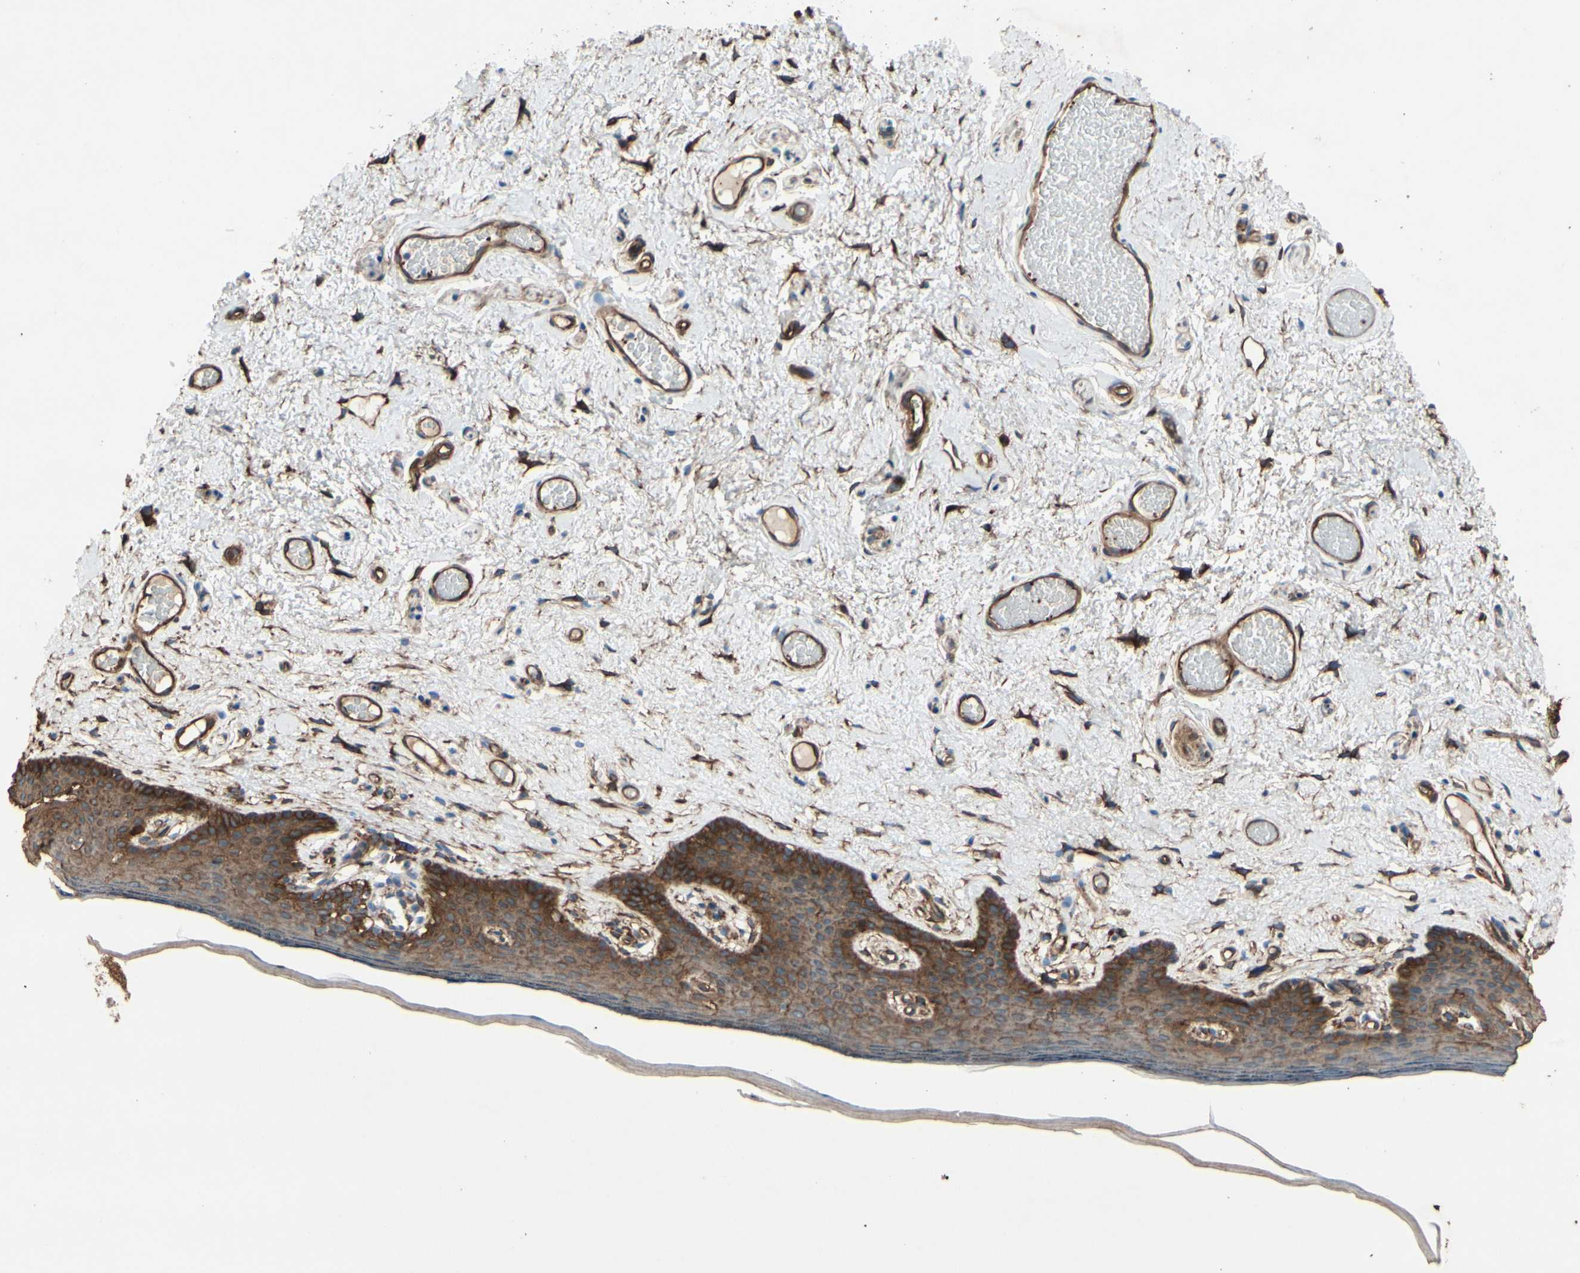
{"staining": {"intensity": "moderate", "quantity": ">75%", "location": "cytoplasmic/membranous"}, "tissue": "skin", "cell_type": "Epidermal cells", "image_type": "normal", "snomed": [{"axis": "morphology", "description": "Normal tissue, NOS"}, {"axis": "topography", "description": "Vulva"}], "caption": "The image displays staining of normal skin, revealing moderate cytoplasmic/membranous protein positivity (brown color) within epidermal cells.", "gene": "CTTNBP2", "patient": {"sex": "female", "age": 54}}